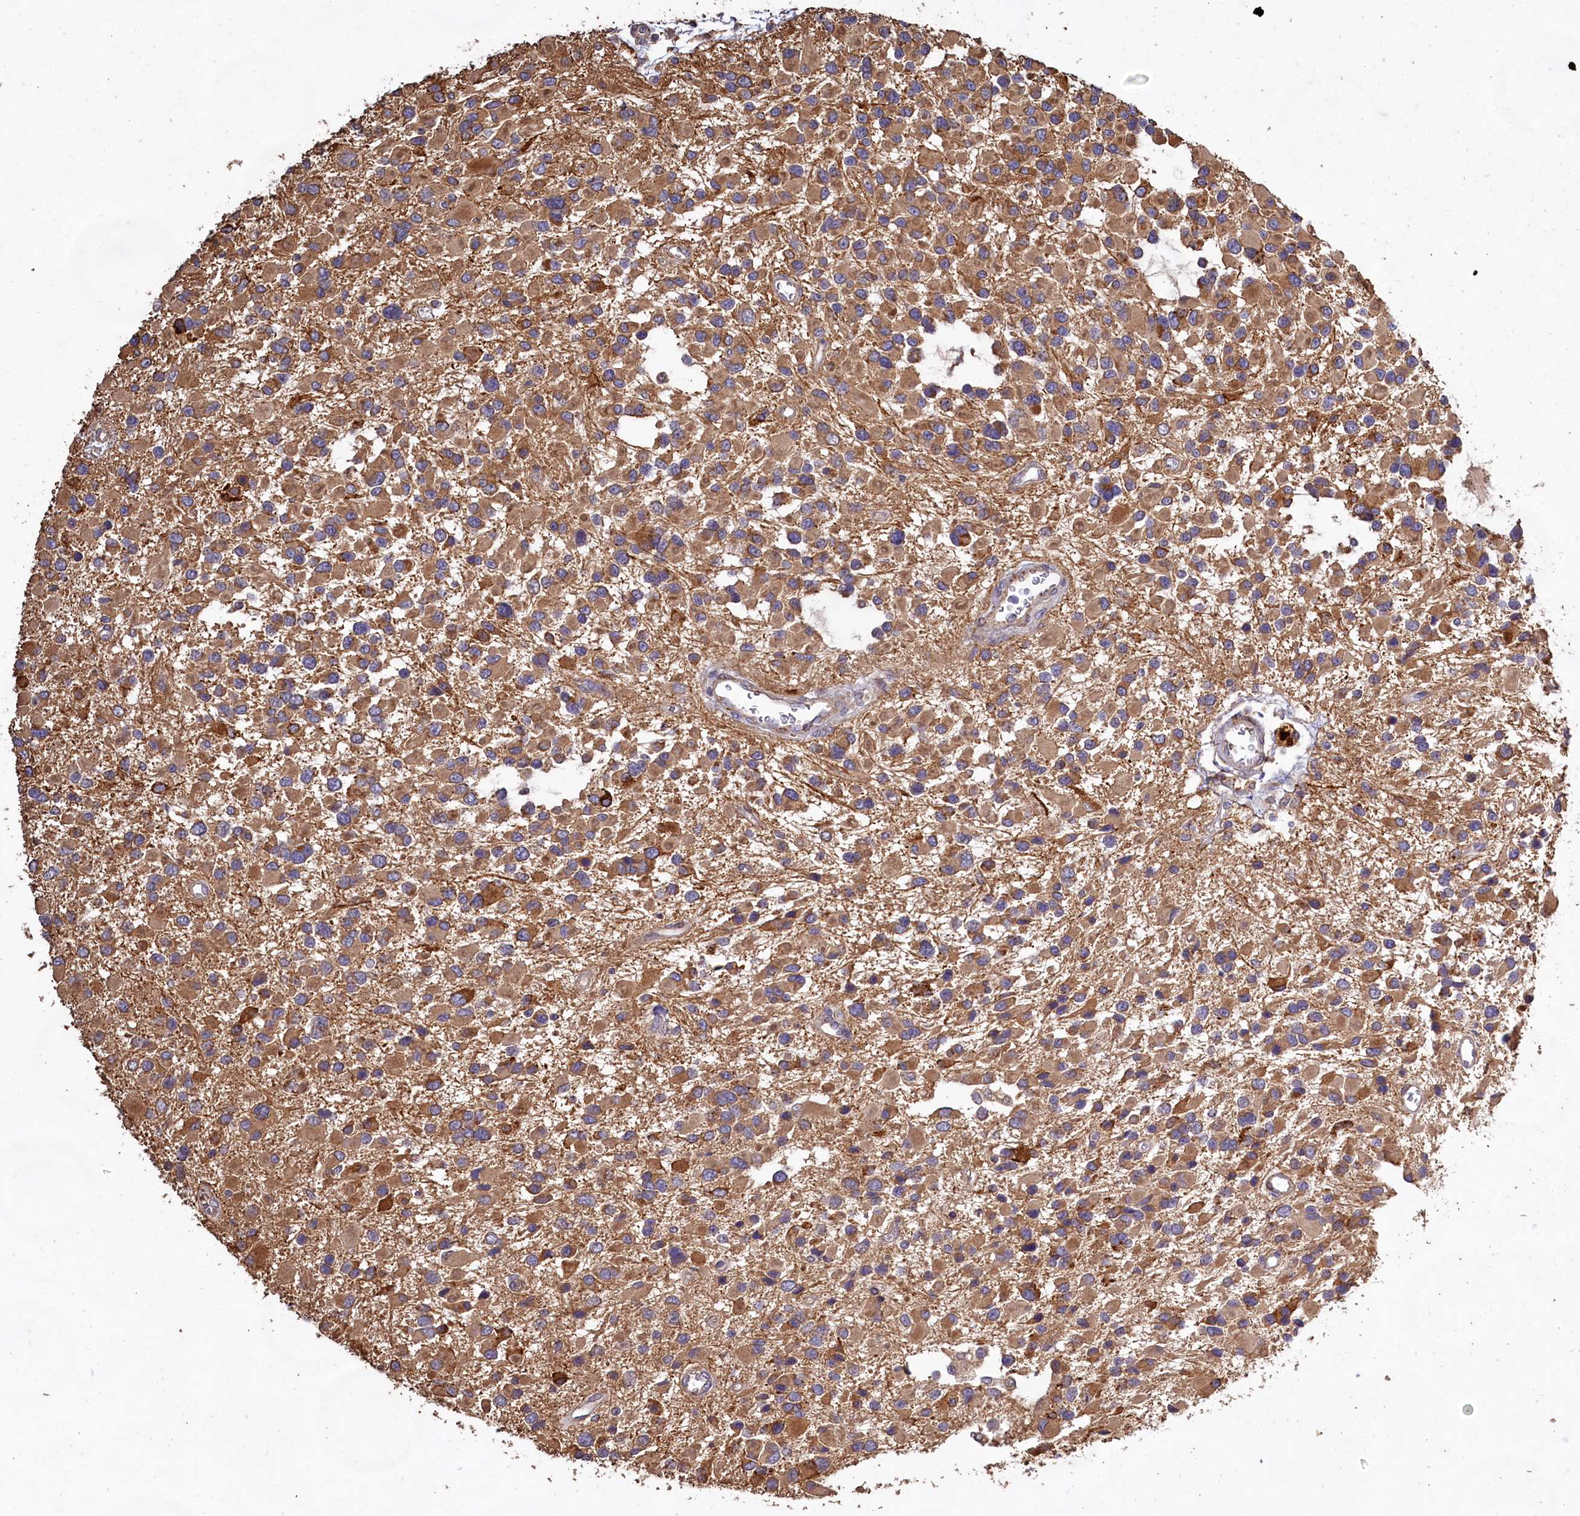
{"staining": {"intensity": "moderate", "quantity": ">75%", "location": "cytoplasmic/membranous"}, "tissue": "glioma", "cell_type": "Tumor cells", "image_type": "cancer", "snomed": [{"axis": "morphology", "description": "Glioma, malignant, High grade"}, {"axis": "topography", "description": "Brain"}], "caption": "Immunohistochemistry (IHC) (DAB) staining of malignant glioma (high-grade) reveals moderate cytoplasmic/membranous protein staining in about >75% of tumor cells. Immunohistochemistry stains the protein in brown and the nuclei are stained blue.", "gene": "FUNDC1", "patient": {"sex": "male", "age": 53}}